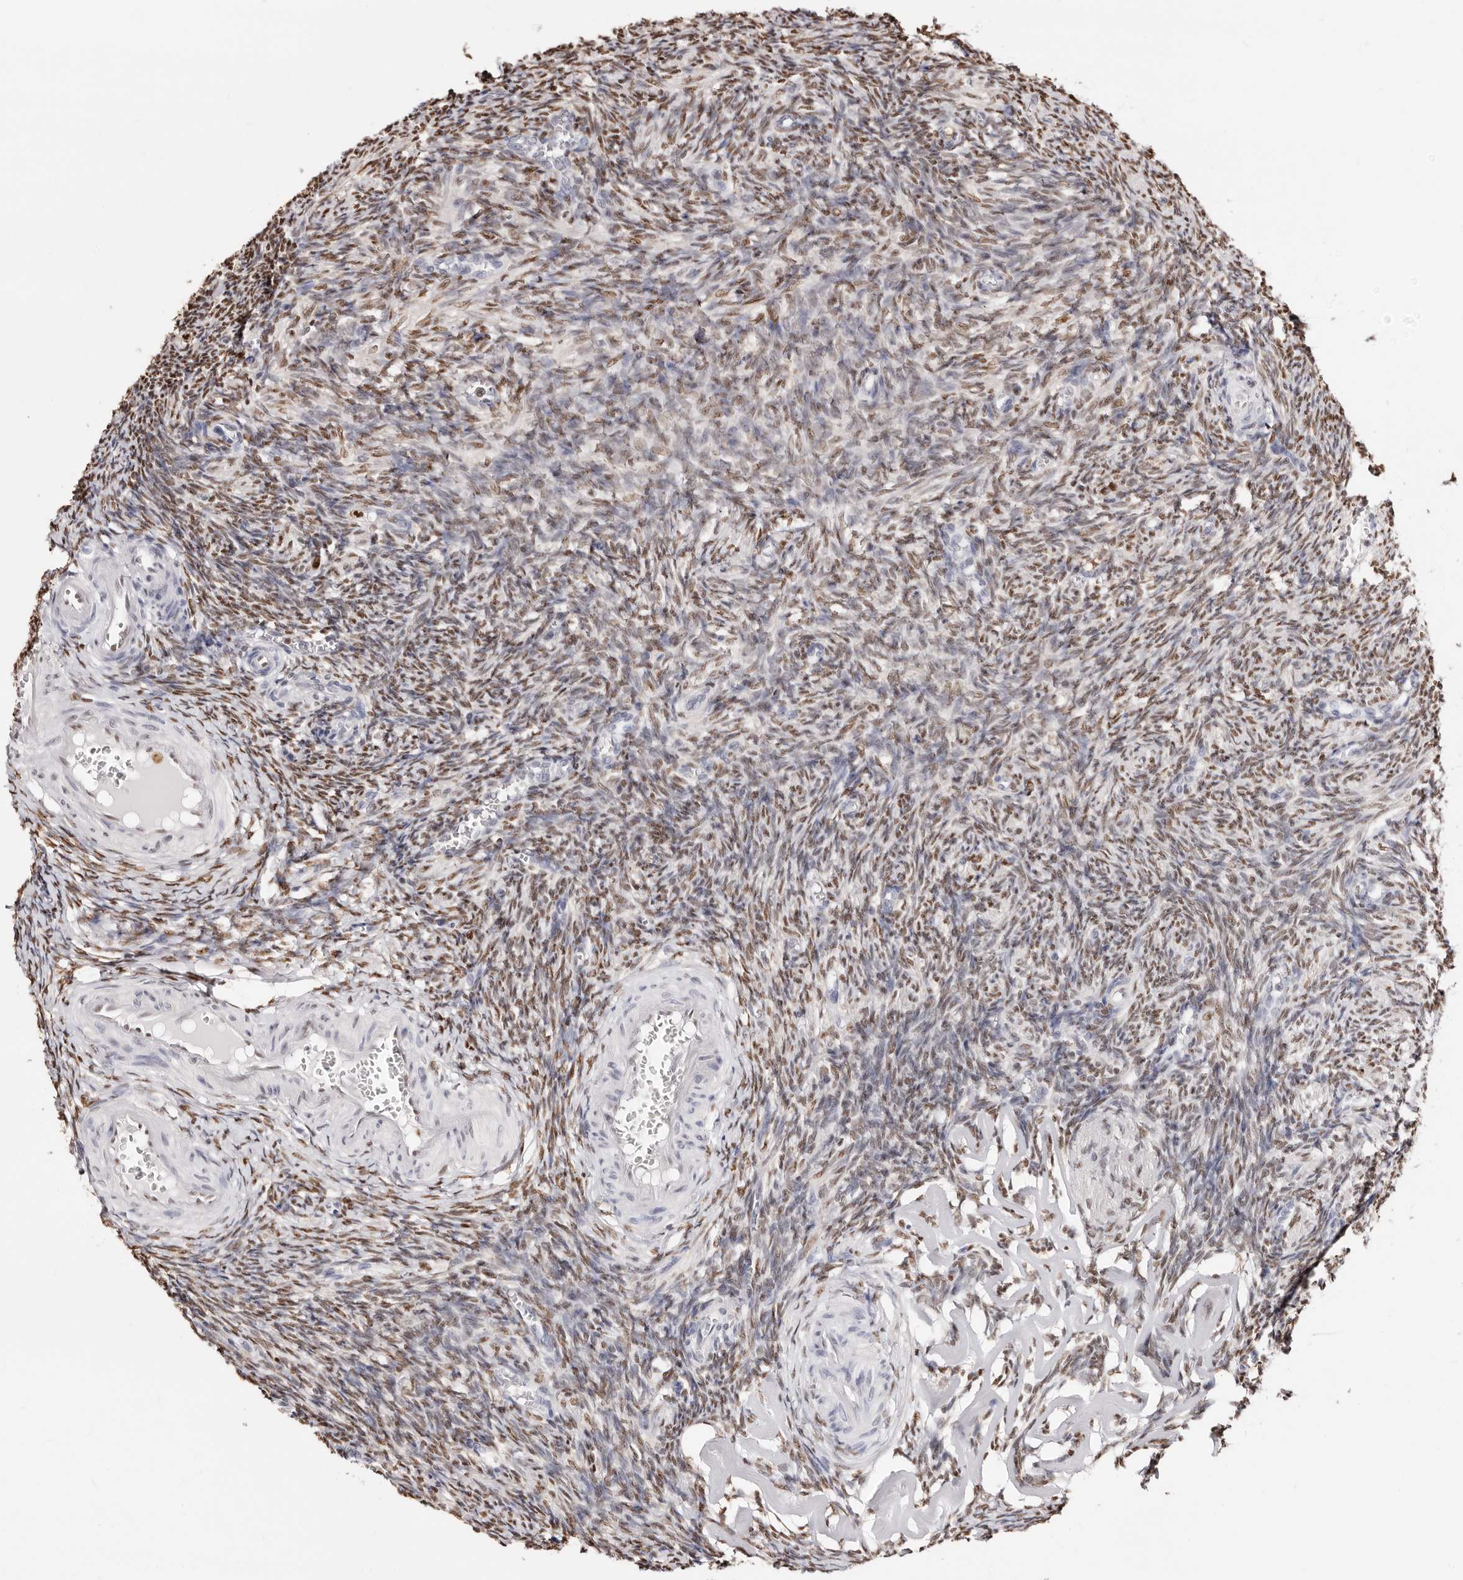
{"staining": {"intensity": "moderate", "quantity": ">75%", "location": "nuclear"}, "tissue": "ovary", "cell_type": "Follicle cells", "image_type": "normal", "snomed": [{"axis": "morphology", "description": "Normal tissue, NOS"}, {"axis": "topography", "description": "Ovary"}], "caption": "About >75% of follicle cells in benign human ovary demonstrate moderate nuclear protein expression as visualized by brown immunohistochemical staining.", "gene": "TKT", "patient": {"sex": "female", "age": 27}}